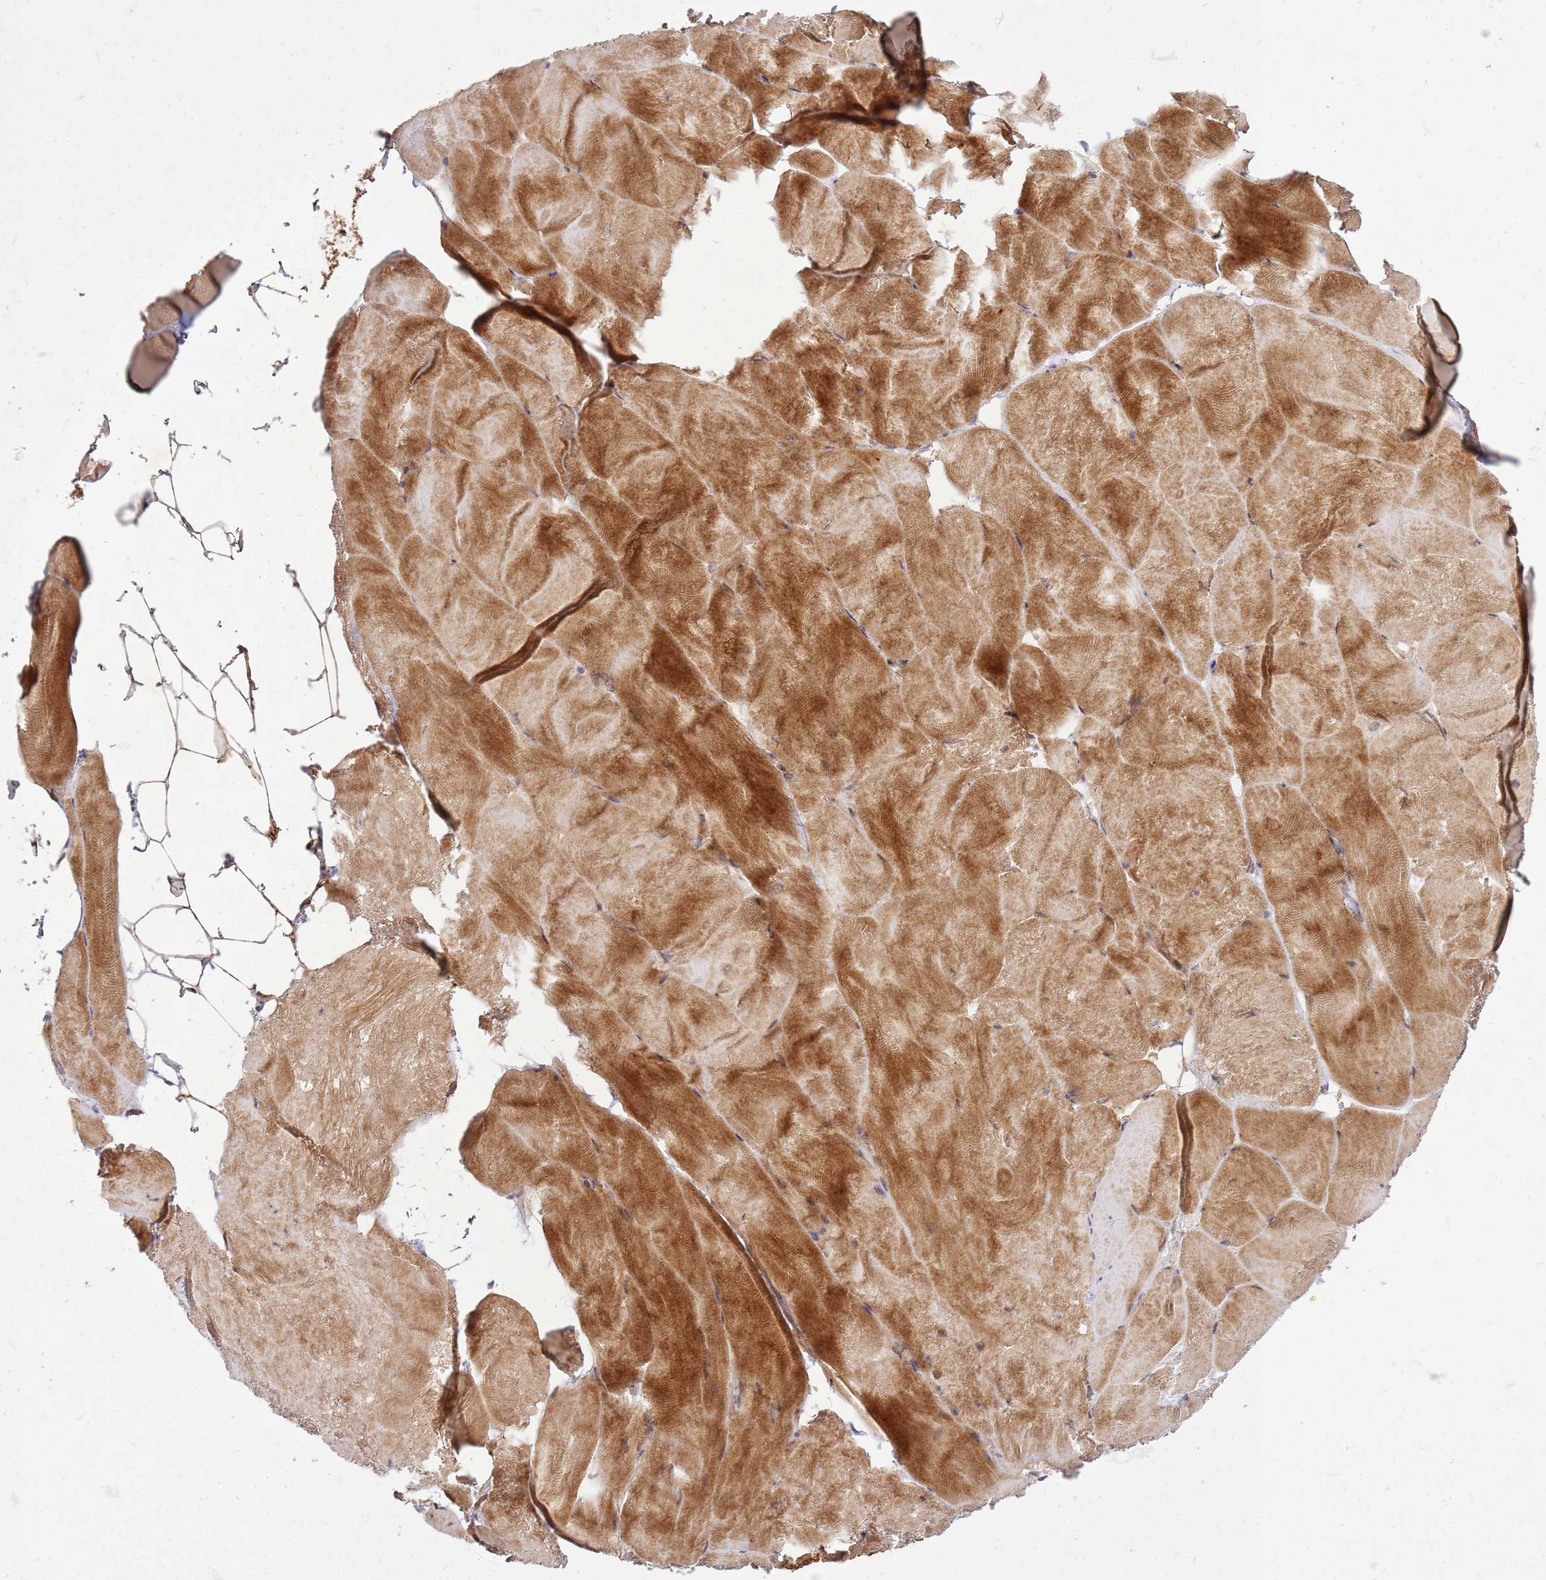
{"staining": {"intensity": "strong", "quantity": ">75%", "location": "cytoplasmic/membranous"}, "tissue": "skeletal muscle", "cell_type": "Myocytes", "image_type": "normal", "snomed": [{"axis": "morphology", "description": "Normal tissue, NOS"}, {"axis": "topography", "description": "Skeletal muscle"}], "caption": "An image of skeletal muscle stained for a protein exhibits strong cytoplasmic/membranous brown staining in myocytes.", "gene": "CCDC159", "patient": {"sex": "female", "age": 64}}